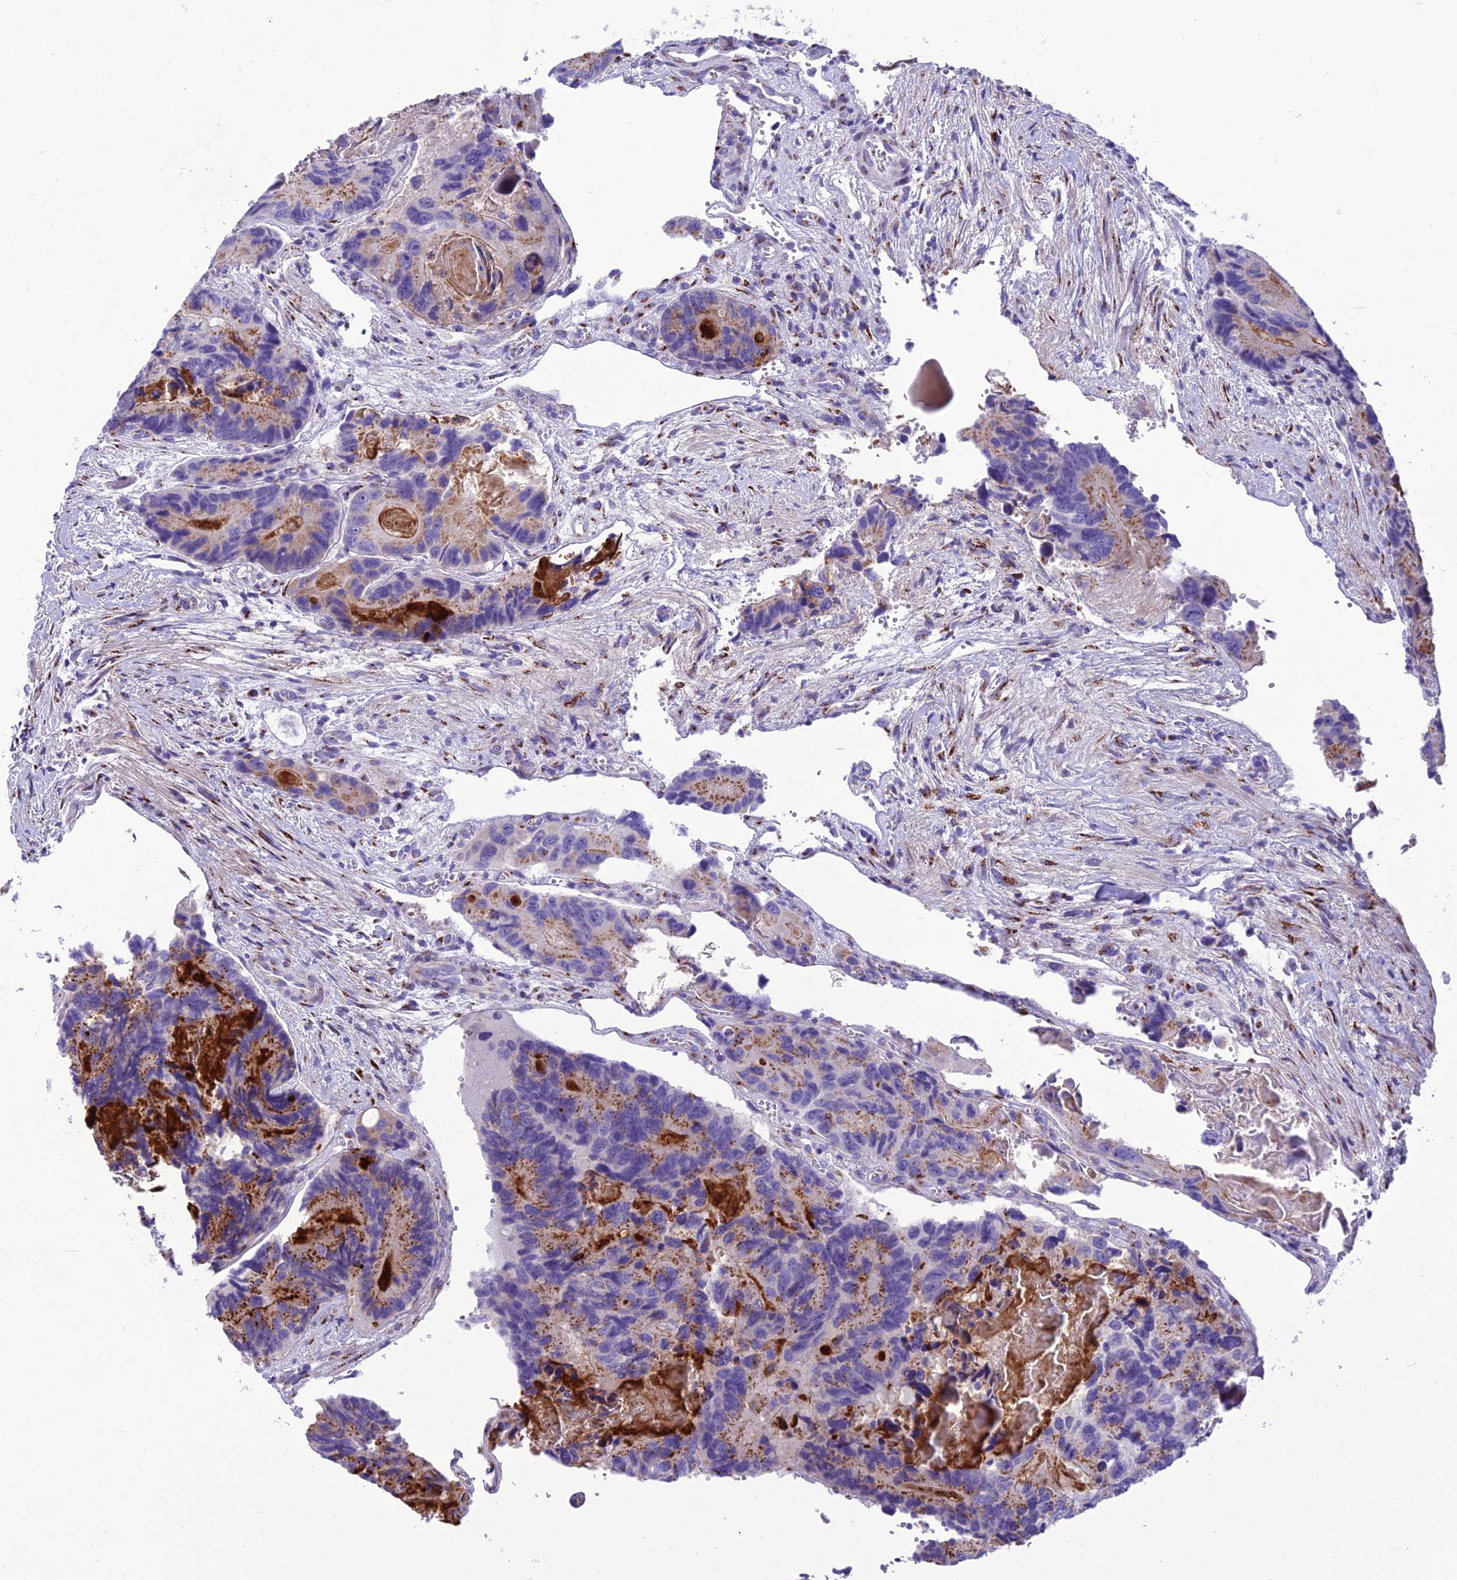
{"staining": {"intensity": "moderate", "quantity": "25%-75%", "location": "cytoplasmic/membranous"}, "tissue": "colorectal cancer", "cell_type": "Tumor cells", "image_type": "cancer", "snomed": [{"axis": "morphology", "description": "Adenocarcinoma, NOS"}, {"axis": "topography", "description": "Colon"}], "caption": "Protein staining of colorectal adenocarcinoma tissue demonstrates moderate cytoplasmic/membranous expression in approximately 25%-75% of tumor cells. (Stains: DAB (3,3'-diaminobenzidine) in brown, nuclei in blue, Microscopy: brightfield microscopy at high magnification).", "gene": "GOLM2", "patient": {"sex": "male", "age": 84}}